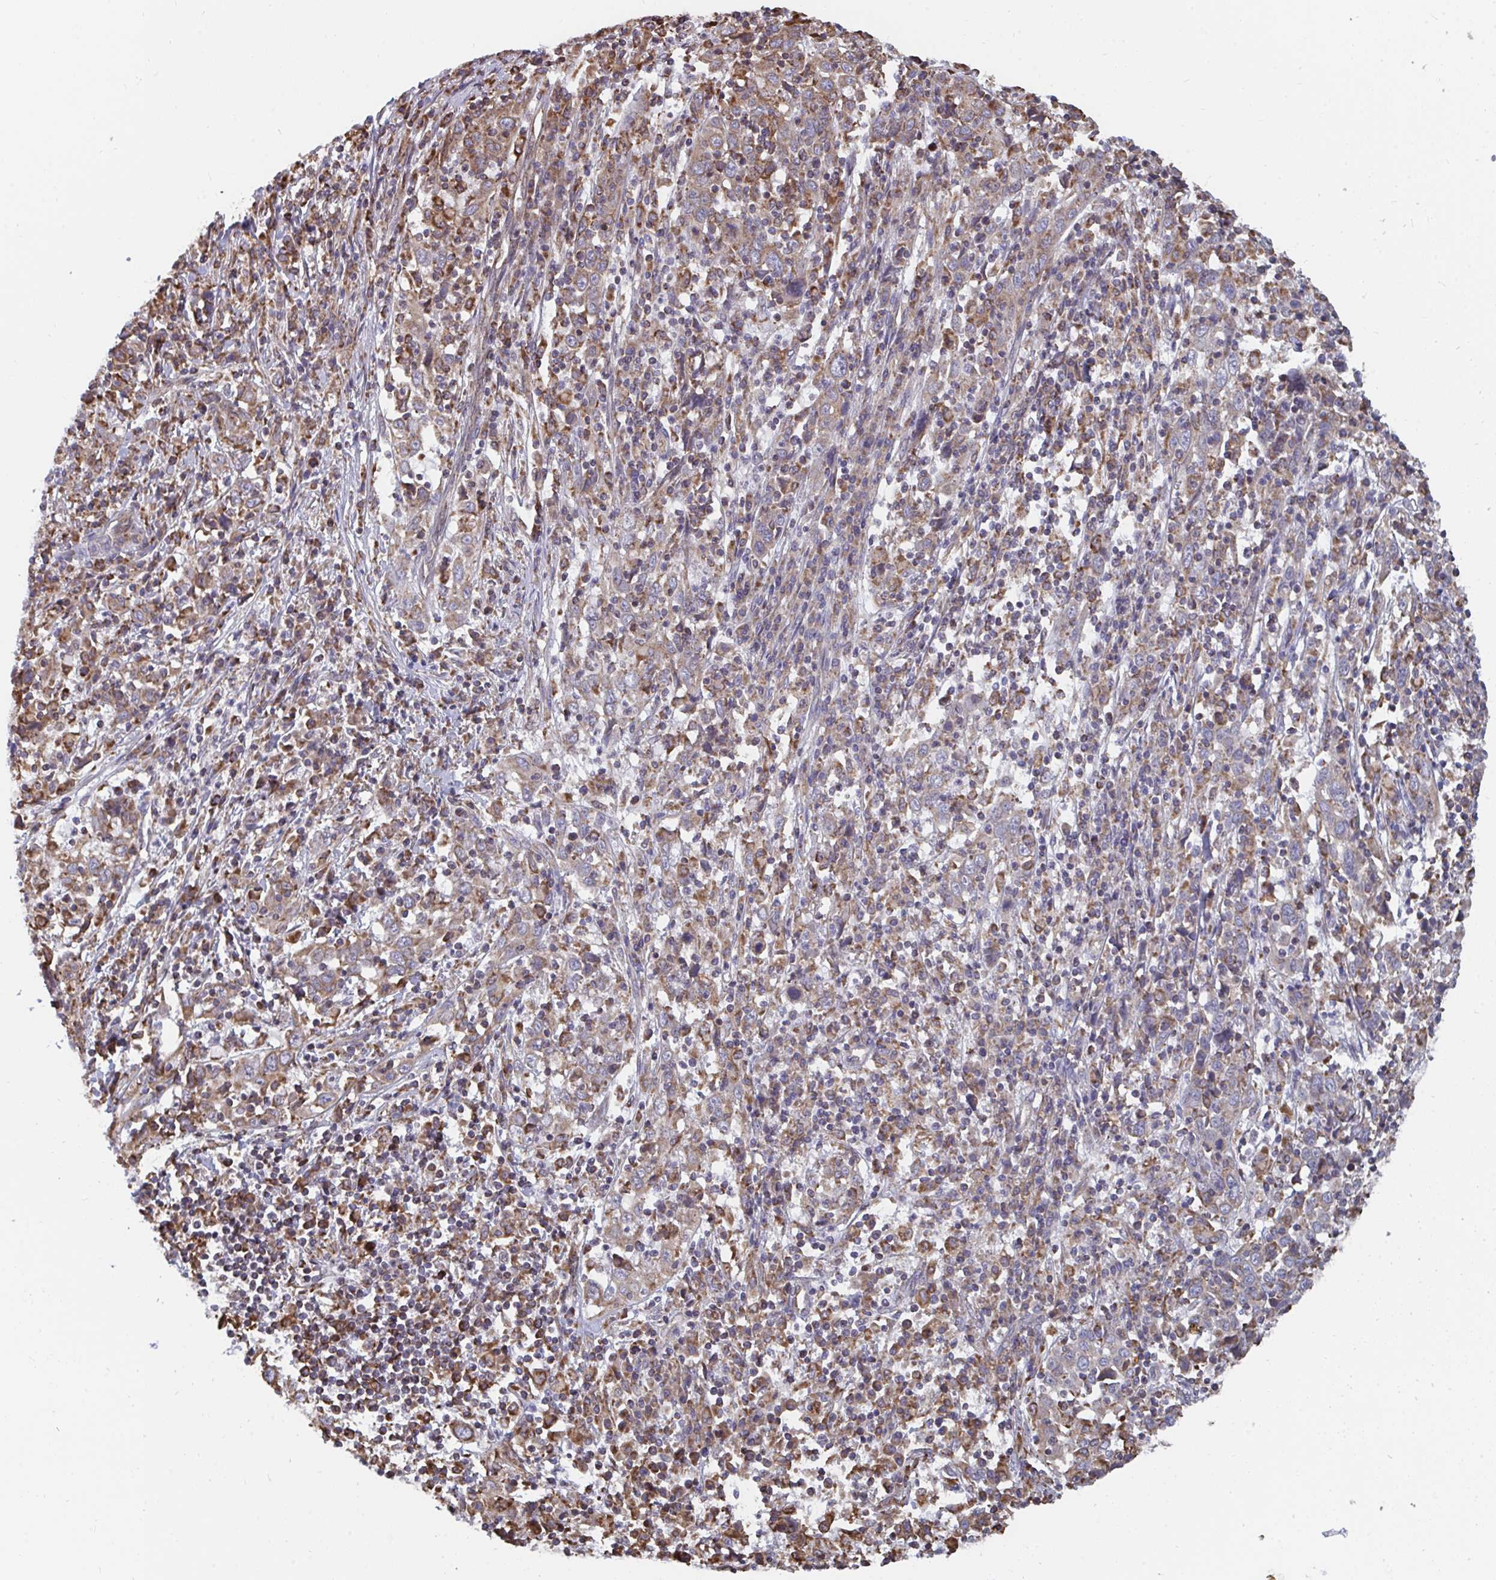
{"staining": {"intensity": "moderate", "quantity": "25%-75%", "location": "cytoplasmic/membranous"}, "tissue": "cervical cancer", "cell_type": "Tumor cells", "image_type": "cancer", "snomed": [{"axis": "morphology", "description": "Squamous cell carcinoma, NOS"}, {"axis": "topography", "description": "Cervix"}], "caption": "An image of human squamous cell carcinoma (cervical) stained for a protein reveals moderate cytoplasmic/membranous brown staining in tumor cells. Nuclei are stained in blue.", "gene": "ELAVL1", "patient": {"sex": "female", "age": 46}}